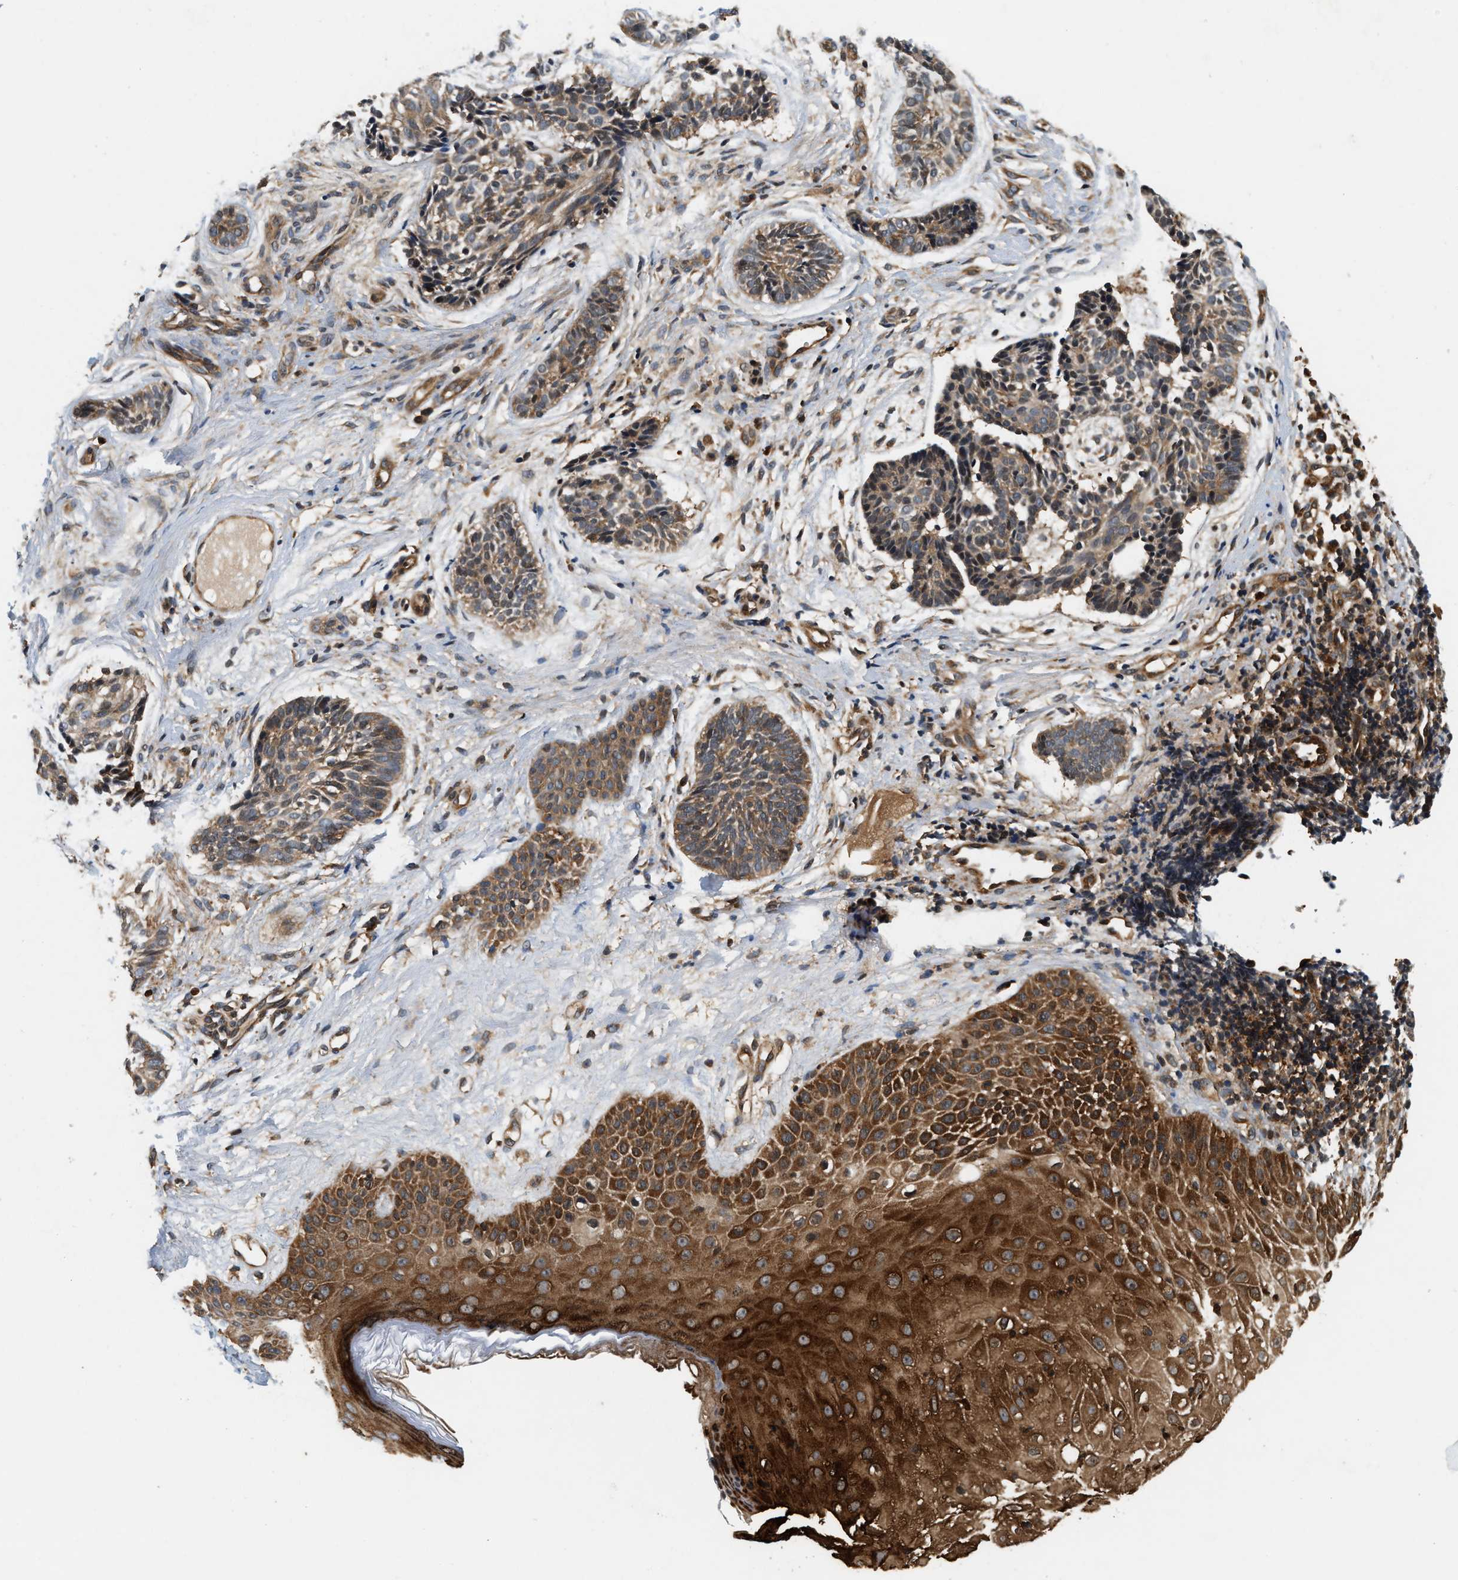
{"staining": {"intensity": "moderate", "quantity": ">75%", "location": "cytoplasmic/membranous"}, "tissue": "skin cancer", "cell_type": "Tumor cells", "image_type": "cancer", "snomed": [{"axis": "morphology", "description": "Normal tissue, NOS"}, {"axis": "morphology", "description": "Basal cell carcinoma"}, {"axis": "topography", "description": "Skin"}], "caption": "A medium amount of moderate cytoplasmic/membranous staining is seen in approximately >75% of tumor cells in basal cell carcinoma (skin) tissue.", "gene": "SAMD9", "patient": {"sex": "male", "age": 63}}